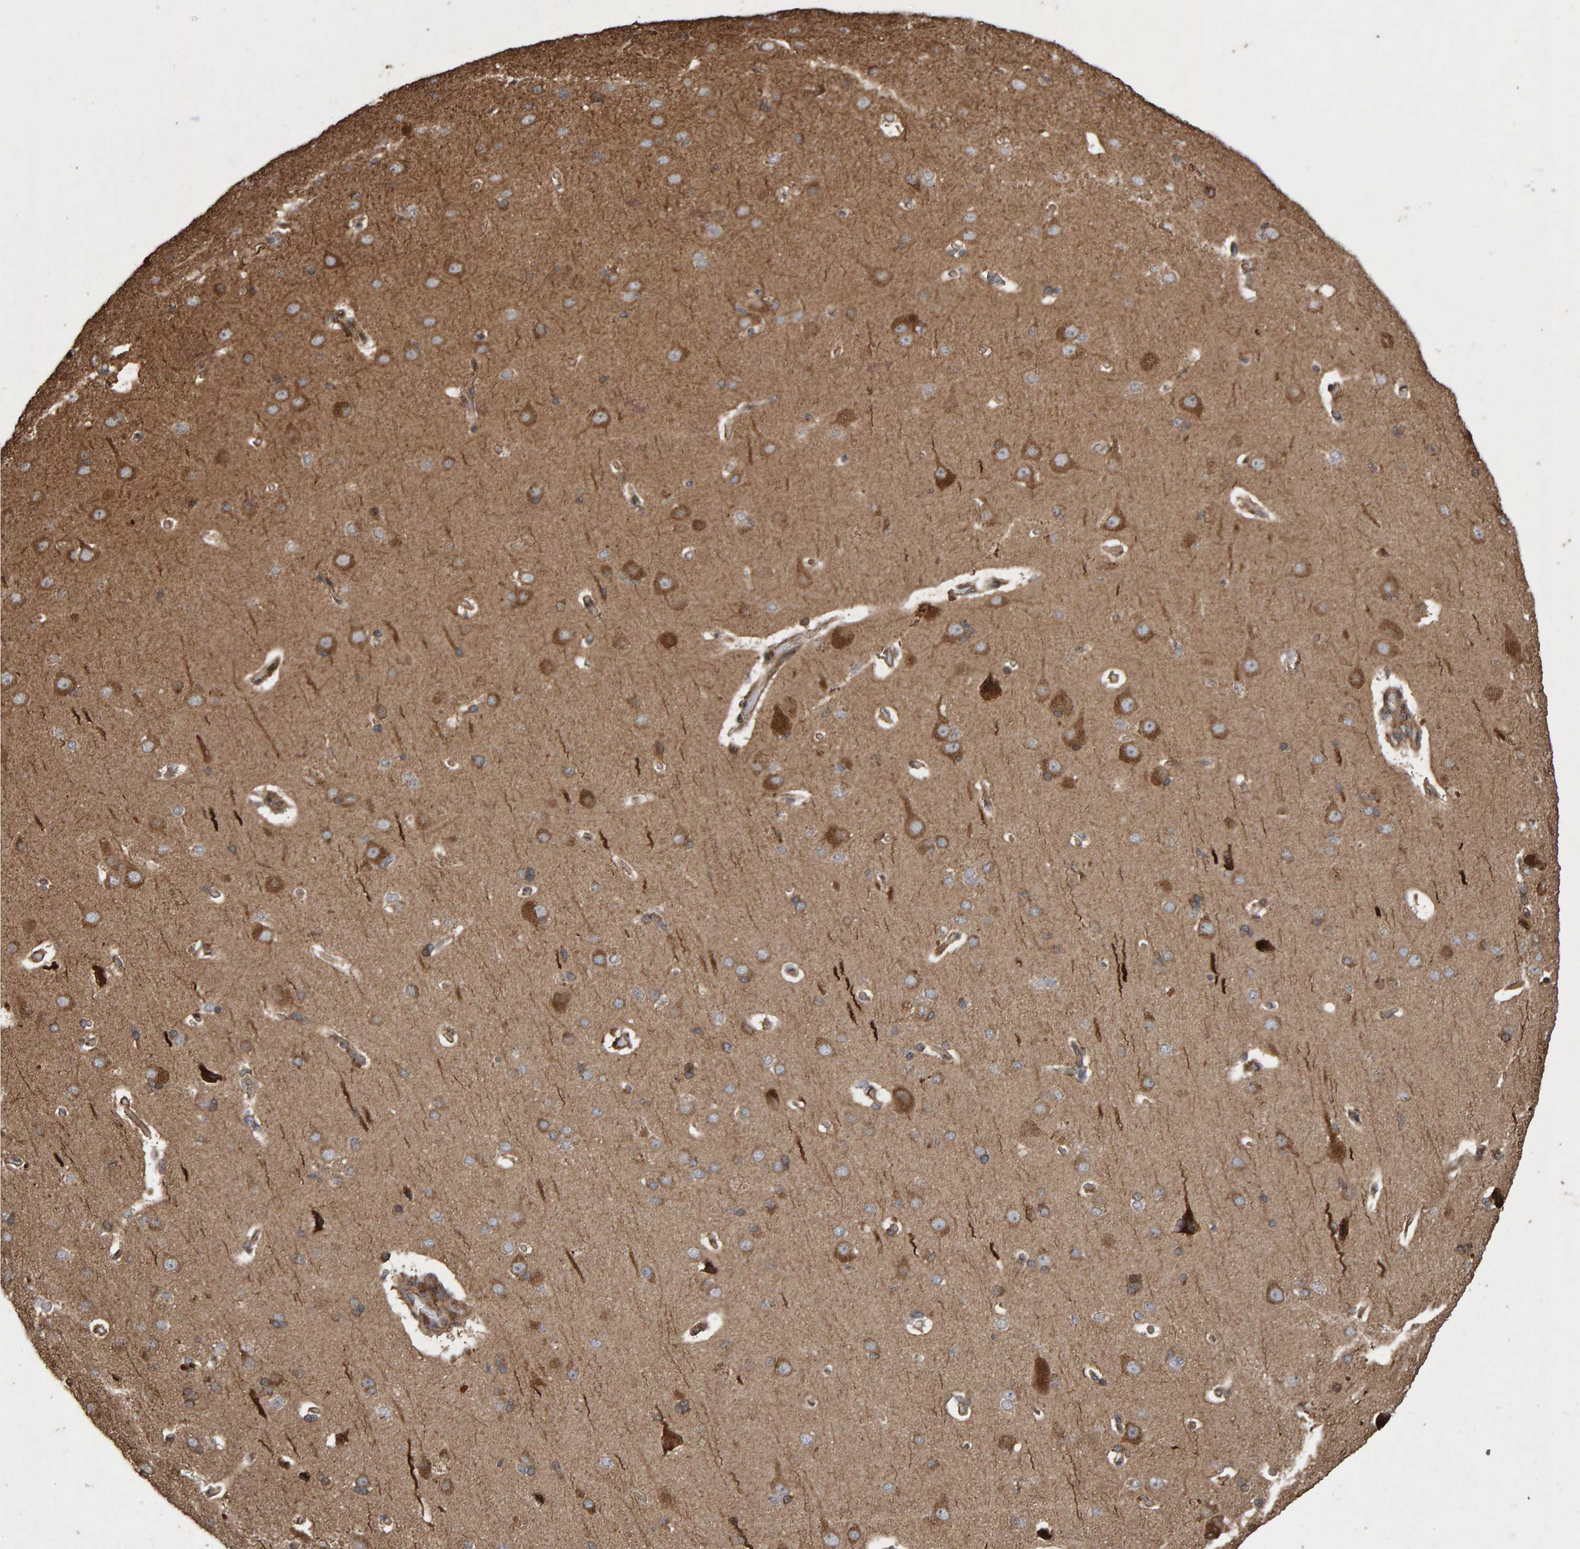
{"staining": {"intensity": "moderate", "quantity": ">75%", "location": "cytoplasmic/membranous"}, "tissue": "cerebral cortex", "cell_type": "Endothelial cells", "image_type": "normal", "snomed": [{"axis": "morphology", "description": "Normal tissue, NOS"}, {"axis": "topography", "description": "Cerebral cortex"}], "caption": "Cerebral cortex stained with DAB IHC shows medium levels of moderate cytoplasmic/membranous expression in about >75% of endothelial cells.", "gene": "OSBP2", "patient": {"sex": "male", "age": 62}}